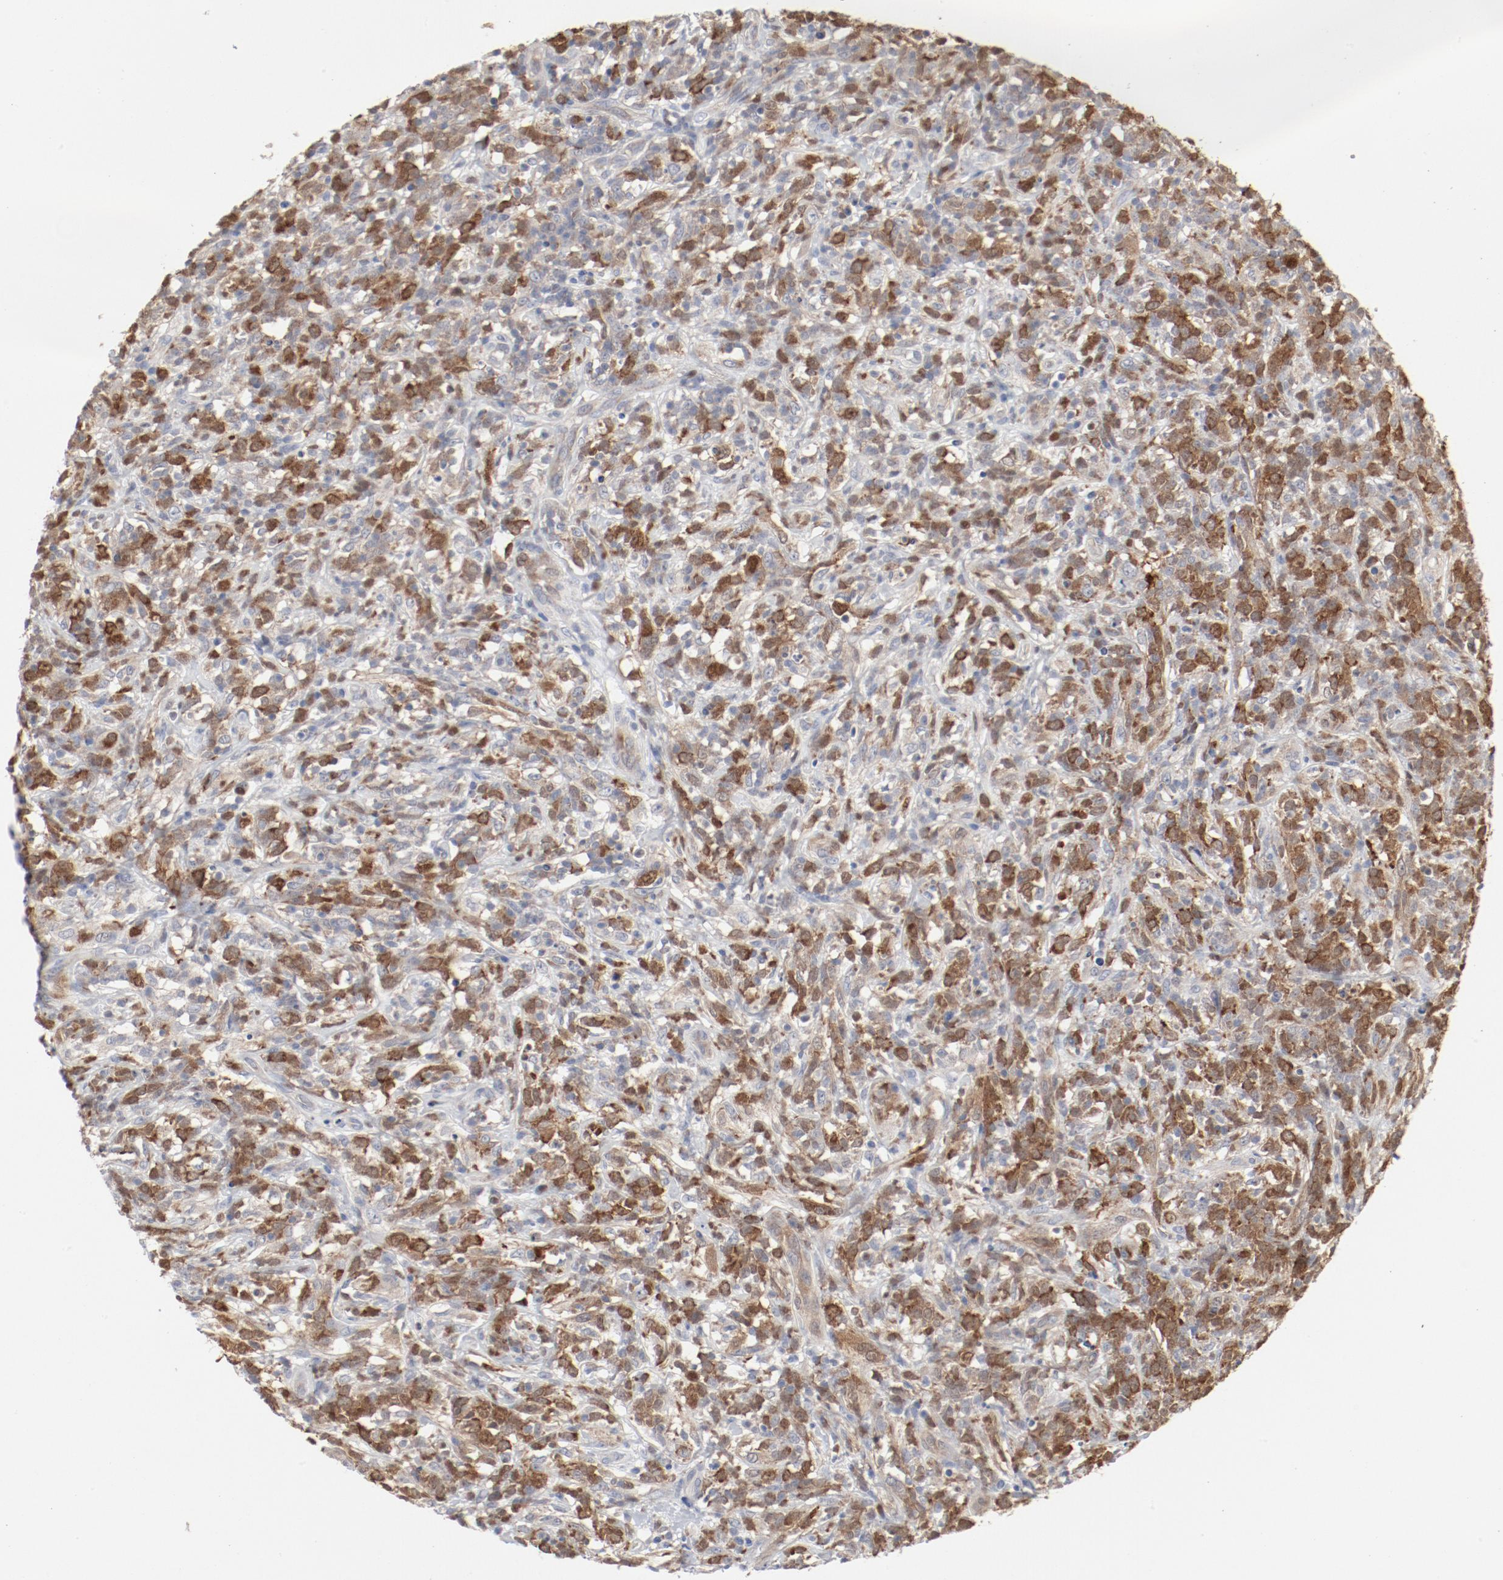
{"staining": {"intensity": "moderate", "quantity": ">75%", "location": "cytoplasmic/membranous,nuclear"}, "tissue": "lymphoma", "cell_type": "Tumor cells", "image_type": "cancer", "snomed": [{"axis": "morphology", "description": "Malignant lymphoma, non-Hodgkin's type, High grade"}, {"axis": "topography", "description": "Lymph node"}], "caption": "A histopathology image showing moderate cytoplasmic/membranous and nuclear positivity in about >75% of tumor cells in malignant lymphoma, non-Hodgkin's type (high-grade), as visualized by brown immunohistochemical staining.", "gene": "CDK1", "patient": {"sex": "female", "age": 73}}